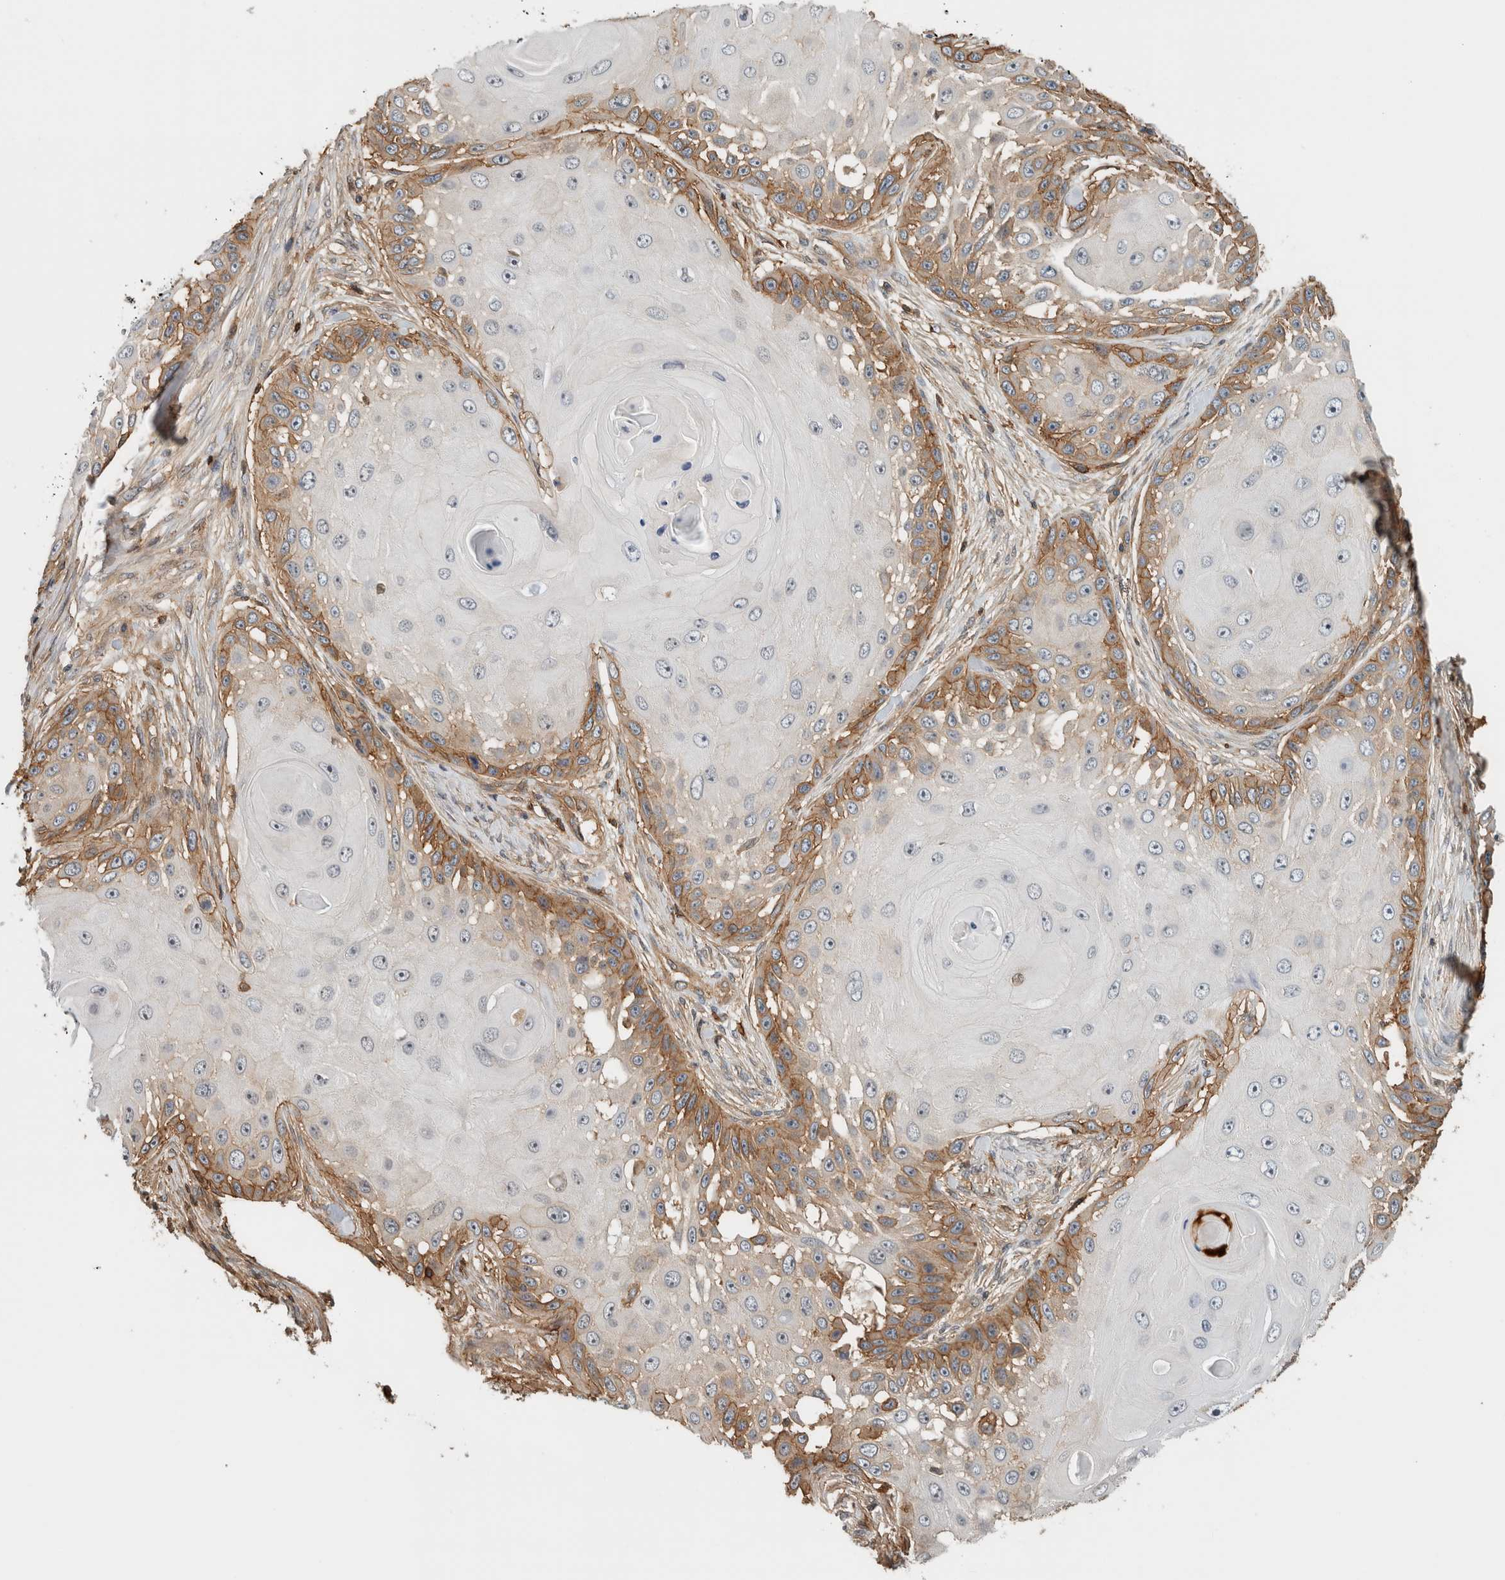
{"staining": {"intensity": "moderate", "quantity": "<25%", "location": "cytoplasmic/membranous"}, "tissue": "skin cancer", "cell_type": "Tumor cells", "image_type": "cancer", "snomed": [{"axis": "morphology", "description": "Squamous cell carcinoma, NOS"}, {"axis": "topography", "description": "Skin"}], "caption": "The histopathology image demonstrates staining of squamous cell carcinoma (skin), revealing moderate cytoplasmic/membranous protein expression (brown color) within tumor cells. The protein of interest is stained brown, and the nuclei are stained in blue (DAB (3,3'-diaminobenzidine) IHC with brightfield microscopy, high magnification).", "gene": "PFDN4", "patient": {"sex": "female", "age": 44}}